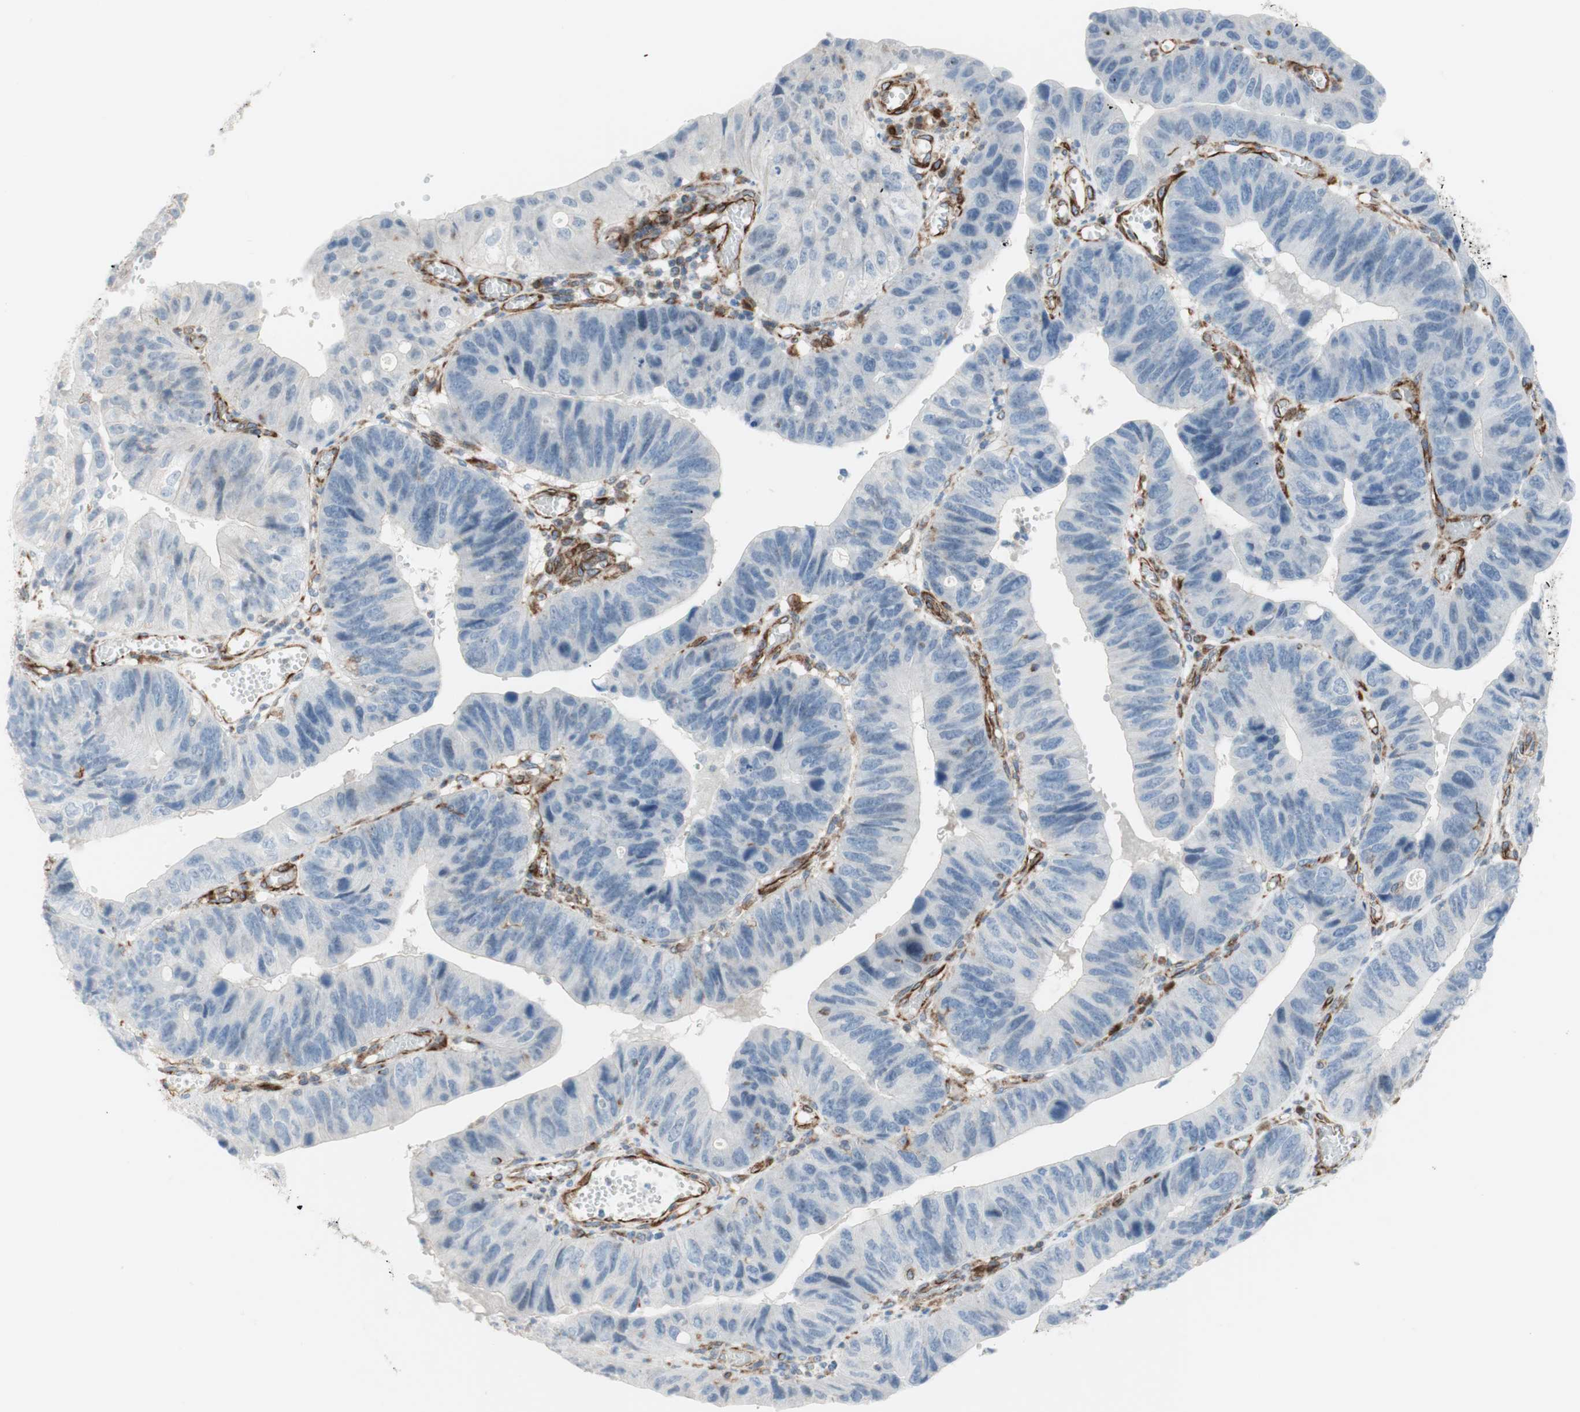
{"staining": {"intensity": "negative", "quantity": "none", "location": "none"}, "tissue": "stomach cancer", "cell_type": "Tumor cells", "image_type": "cancer", "snomed": [{"axis": "morphology", "description": "Adenocarcinoma, NOS"}, {"axis": "topography", "description": "Stomach"}], "caption": "This is an IHC photomicrograph of adenocarcinoma (stomach). There is no staining in tumor cells.", "gene": "POU2AF1", "patient": {"sex": "male", "age": 59}}